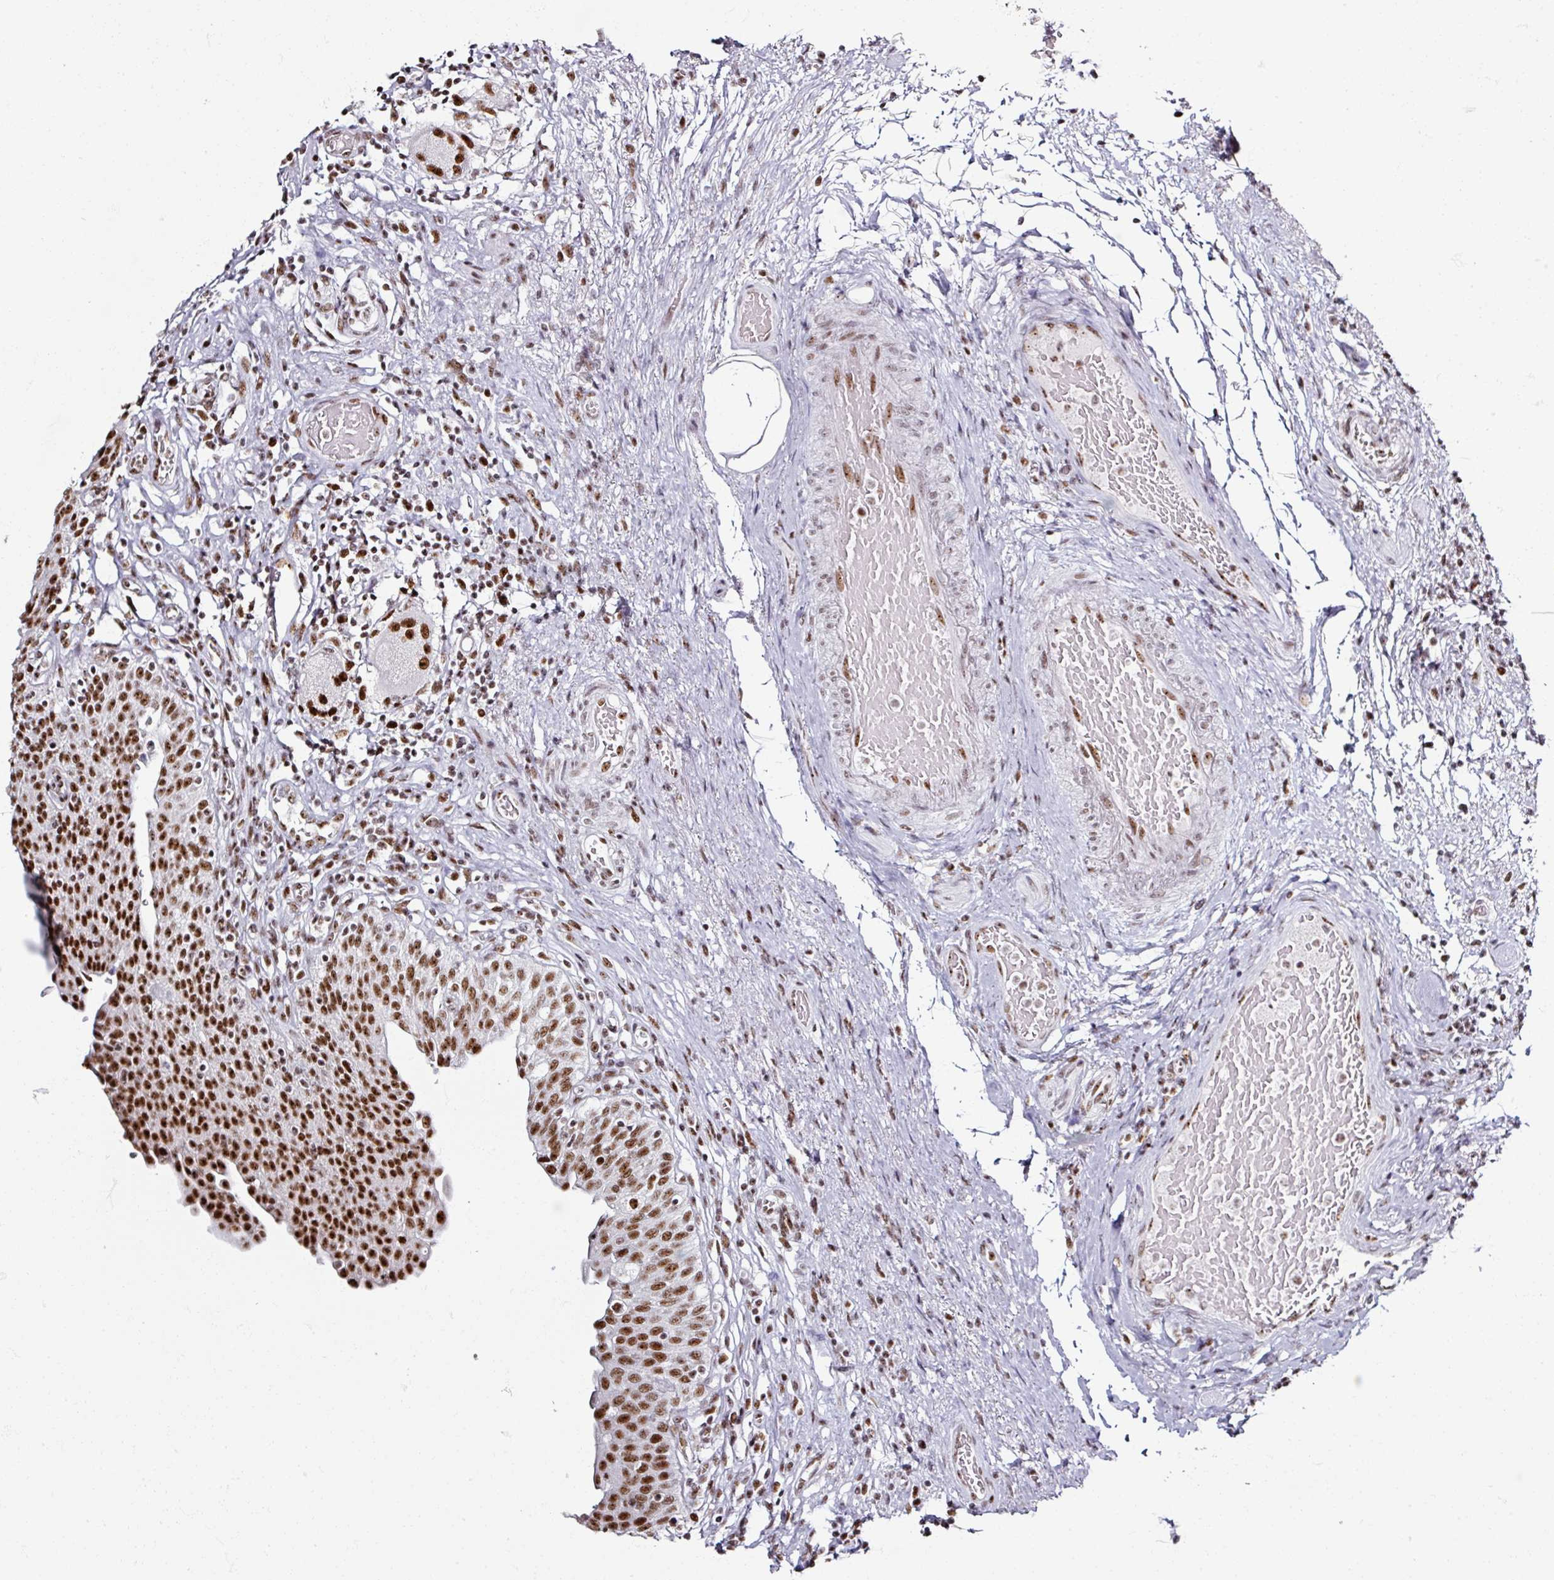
{"staining": {"intensity": "strong", "quantity": ">75%", "location": "nuclear"}, "tissue": "urinary bladder", "cell_type": "Urothelial cells", "image_type": "normal", "snomed": [{"axis": "morphology", "description": "Normal tissue, NOS"}, {"axis": "topography", "description": "Urinary bladder"}], "caption": "An image of human urinary bladder stained for a protein displays strong nuclear brown staining in urothelial cells. (DAB (3,3'-diaminobenzidine) IHC, brown staining for protein, blue staining for nuclei).", "gene": "ADAR", "patient": {"sex": "male", "age": 71}}